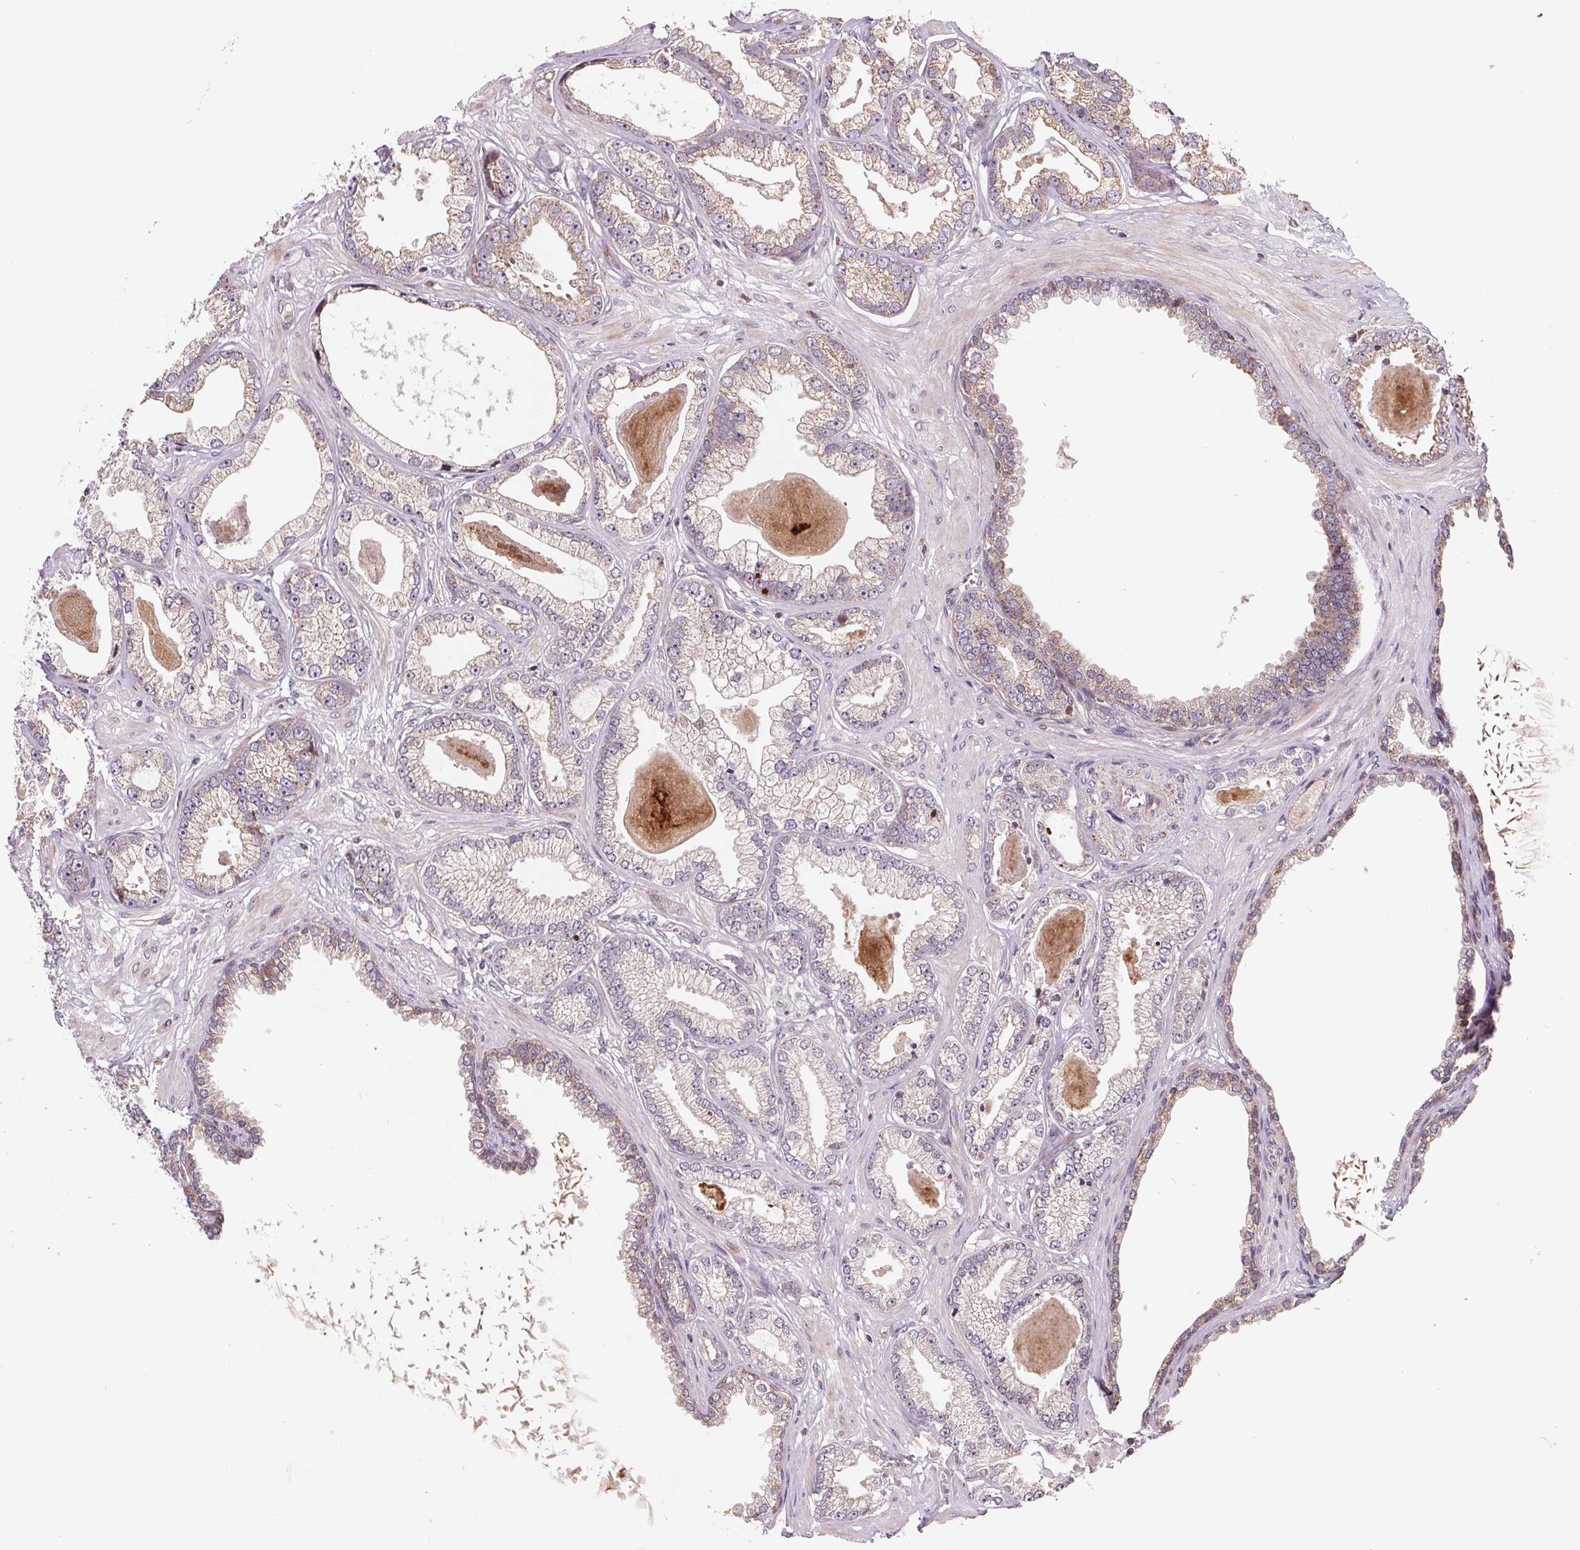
{"staining": {"intensity": "negative", "quantity": "none", "location": "none"}, "tissue": "prostate cancer", "cell_type": "Tumor cells", "image_type": "cancer", "snomed": [{"axis": "morphology", "description": "Adenocarcinoma, Low grade"}, {"axis": "topography", "description": "Prostate"}], "caption": "Tumor cells show no significant staining in low-grade adenocarcinoma (prostate).", "gene": "SUCLA2", "patient": {"sex": "male", "age": 64}}